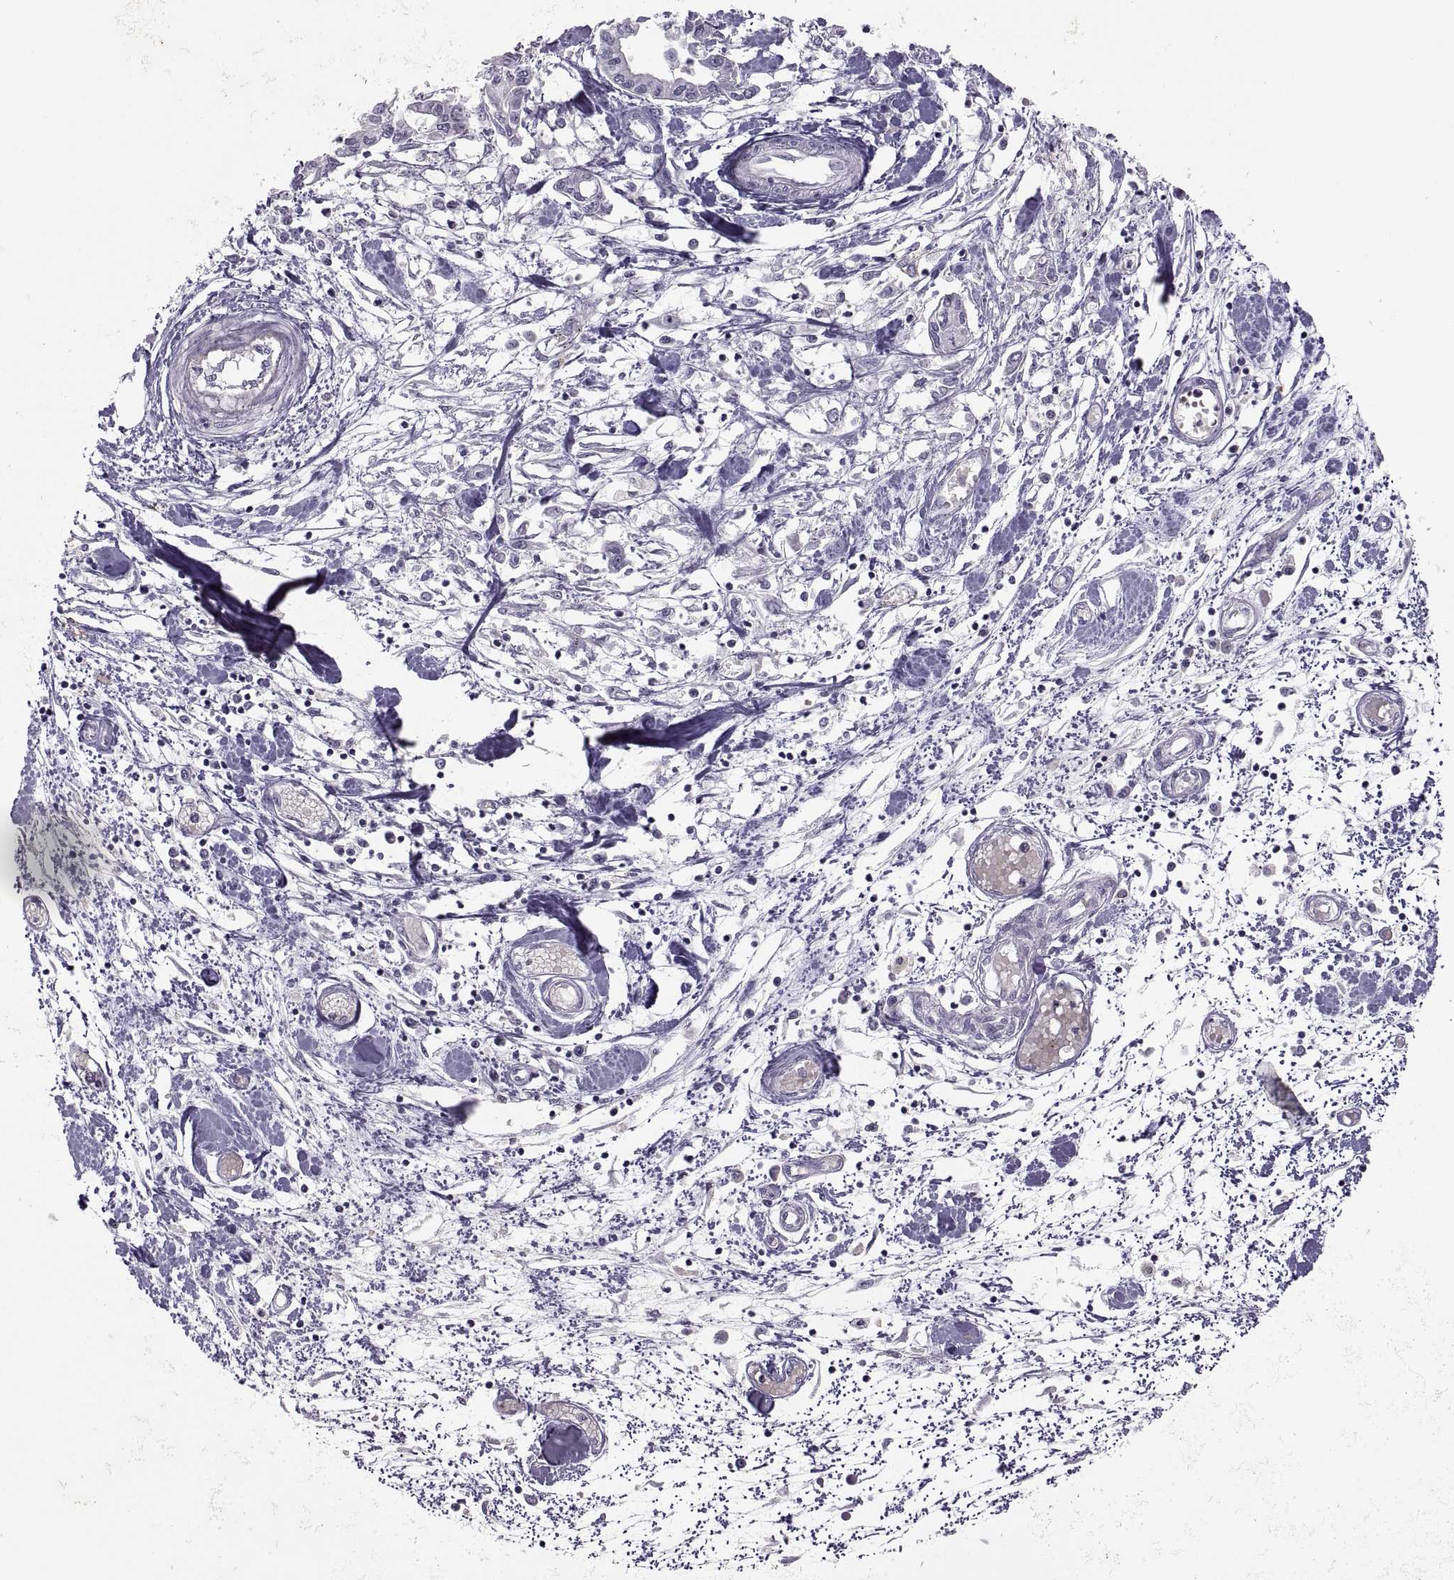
{"staining": {"intensity": "negative", "quantity": "none", "location": "none"}, "tissue": "pancreatic cancer", "cell_type": "Tumor cells", "image_type": "cancer", "snomed": [{"axis": "morphology", "description": "Adenocarcinoma, NOS"}, {"axis": "topography", "description": "Pancreas"}], "caption": "Immunohistochemical staining of human adenocarcinoma (pancreatic) reveals no significant staining in tumor cells.", "gene": "CHCT1", "patient": {"sex": "male", "age": 60}}